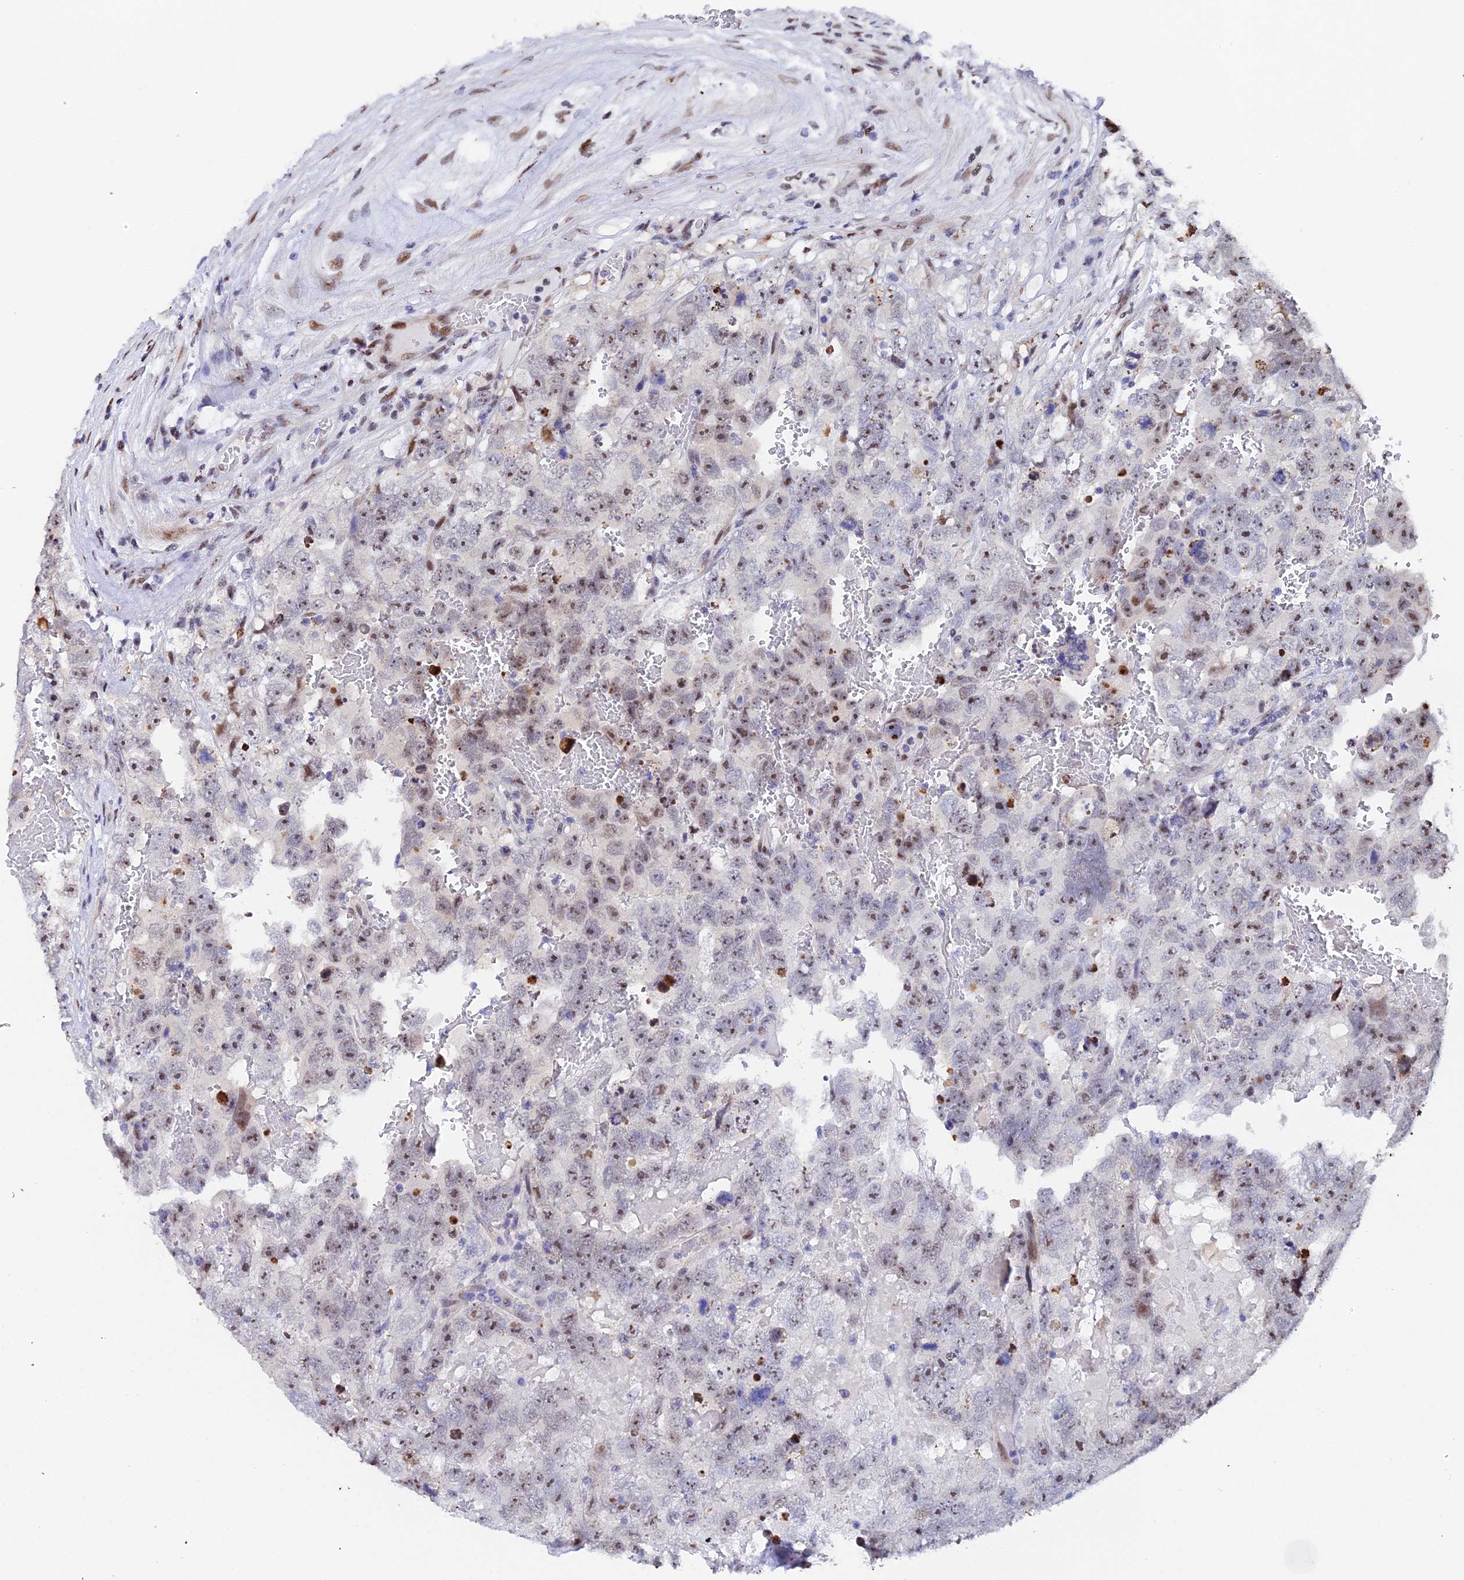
{"staining": {"intensity": "weak", "quantity": "25%-75%", "location": "nuclear"}, "tissue": "testis cancer", "cell_type": "Tumor cells", "image_type": "cancer", "snomed": [{"axis": "morphology", "description": "Carcinoma, Embryonal, NOS"}, {"axis": "topography", "description": "Testis"}], "caption": "About 25%-75% of tumor cells in human embryonal carcinoma (testis) show weak nuclear protein positivity as visualized by brown immunohistochemical staining.", "gene": "TIFA", "patient": {"sex": "male", "age": 45}}